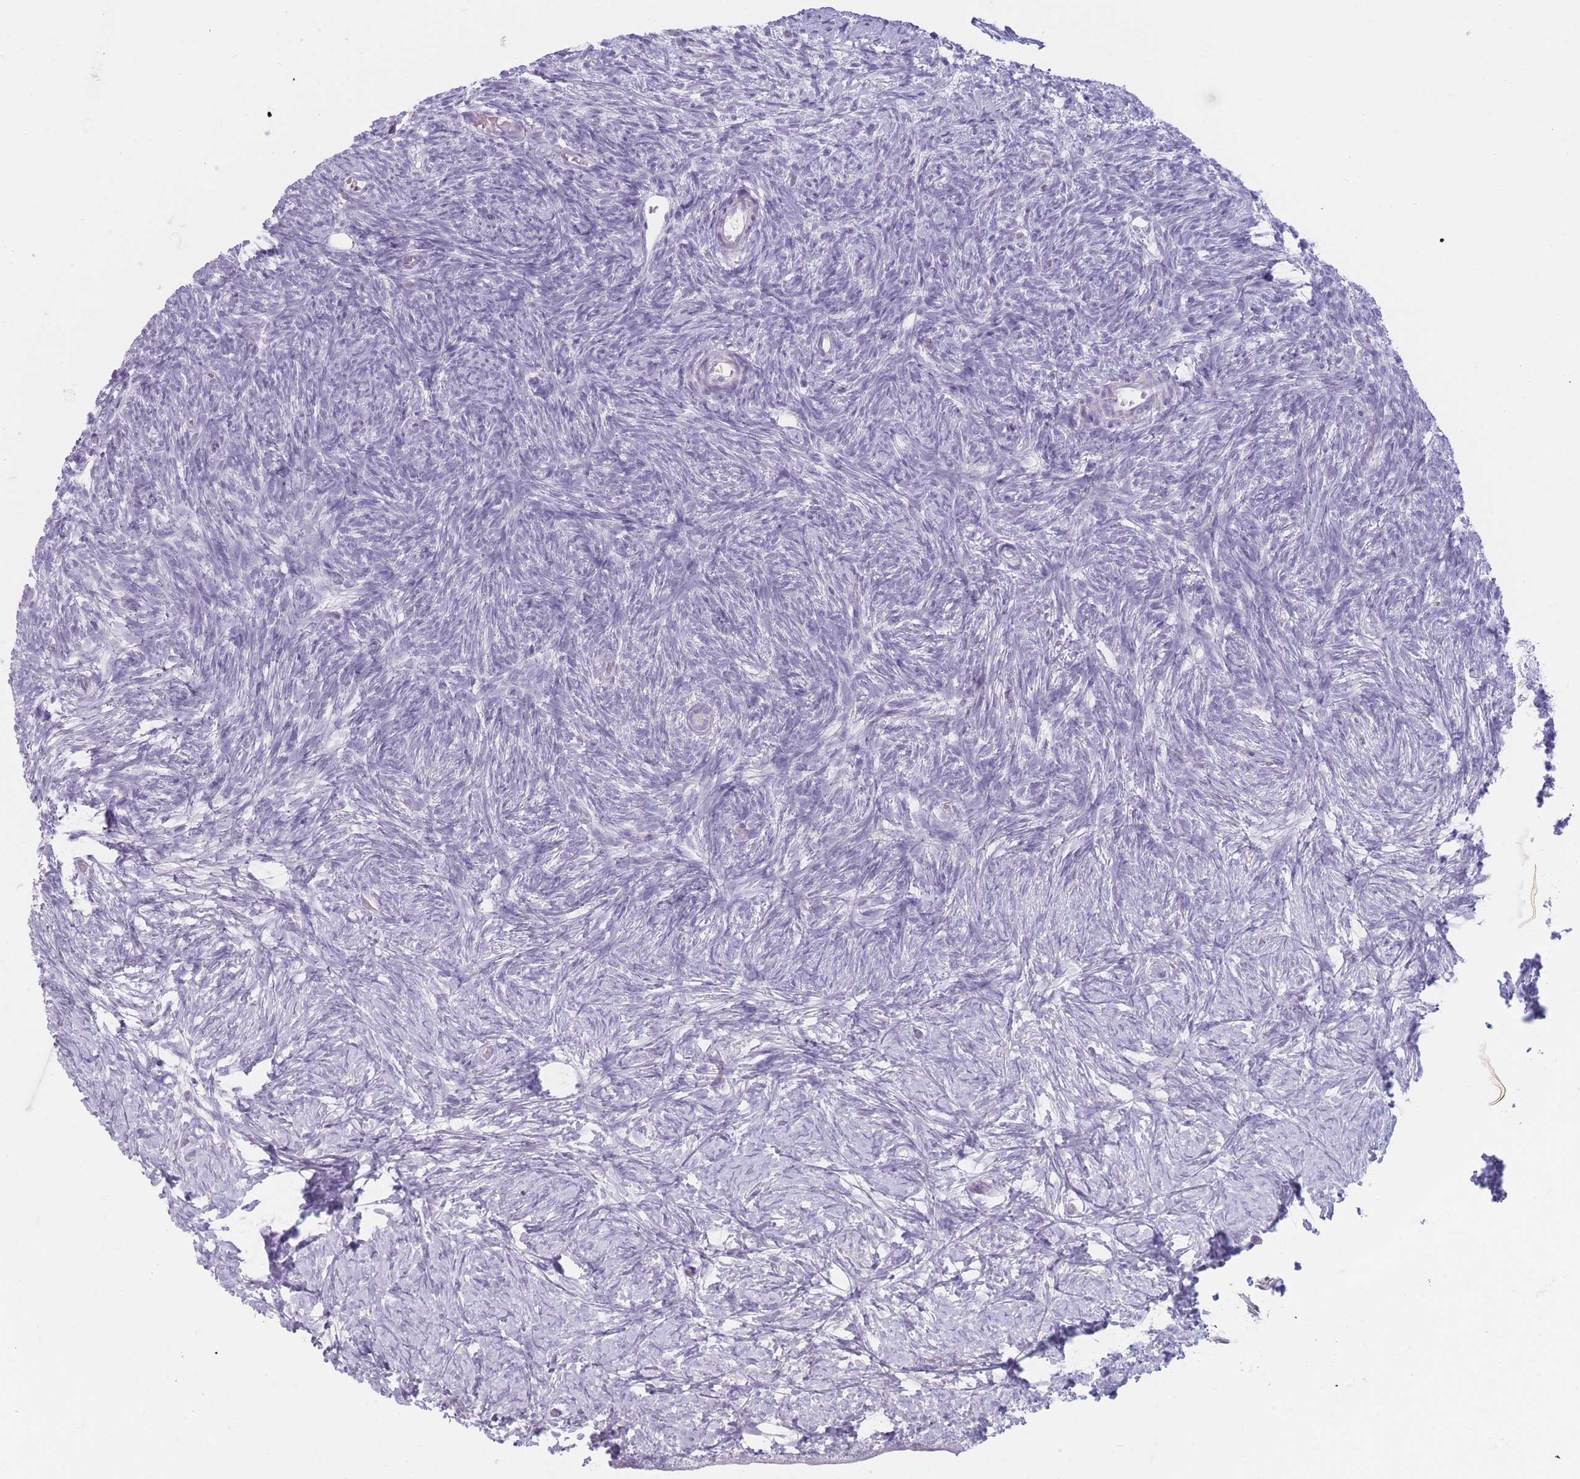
{"staining": {"intensity": "negative", "quantity": "none", "location": "none"}, "tissue": "ovary", "cell_type": "Follicle cells", "image_type": "normal", "snomed": [{"axis": "morphology", "description": "Normal tissue, NOS"}, {"axis": "topography", "description": "Ovary"}], "caption": "High power microscopy image of an immunohistochemistry photomicrograph of benign ovary, revealing no significant expression in follicle cells. The staining is performed using DAB brown chromogen with nuclei counter-stained in using hematoxylin.", "gene": "PLEKHG2", "patient": {"sex": "female", "age": 39}}